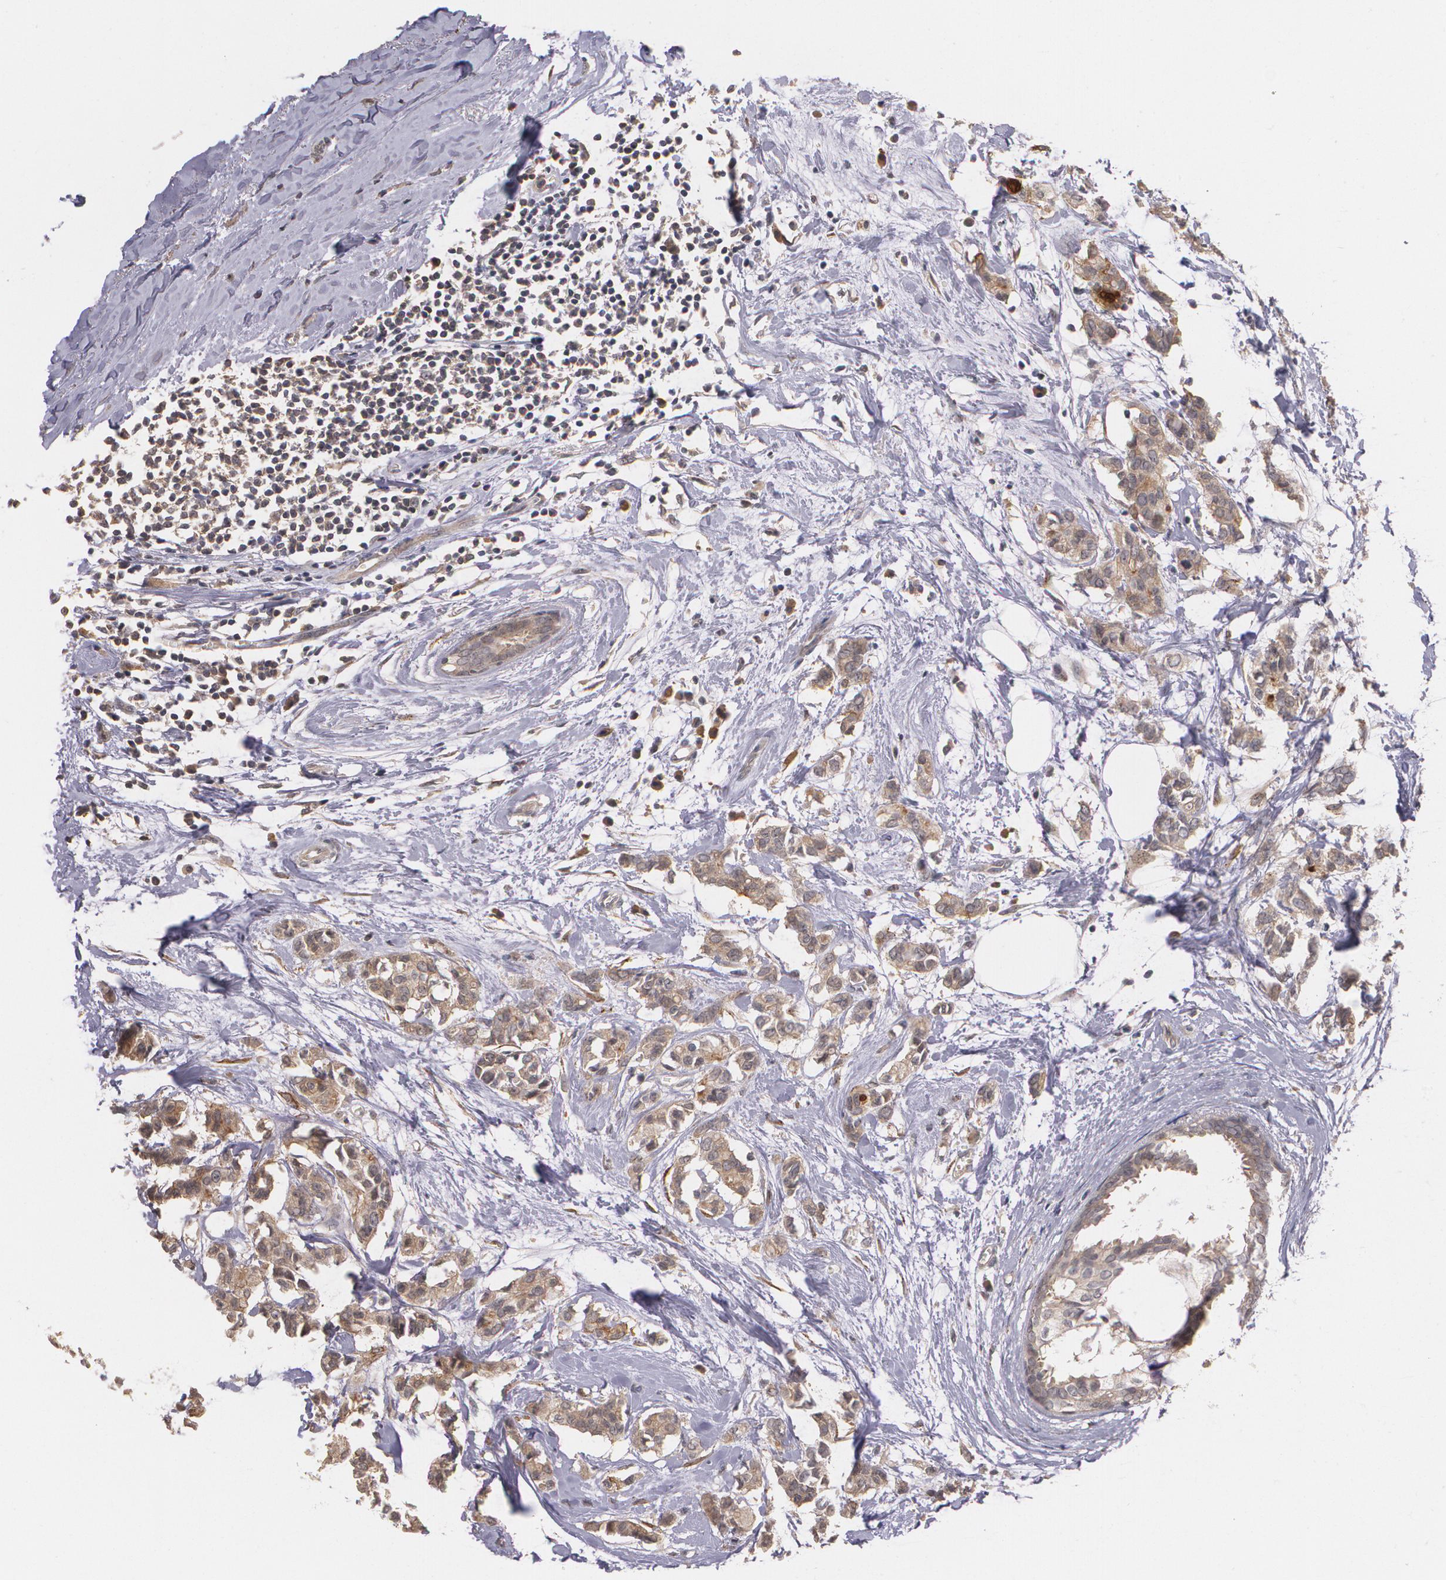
{"staining": {"intensity": "moderate", "quantity": ">75%", "location": "cytoplasmic/membranous"}, "tissue": "breast cancer", "cell_type": "Tumor cells", "image_type": "cancer", "snomed": [{"axis": "morphology", "description": "Duct carcinoma"}, {"axis": "topography", "description": "Breast"}], "caption": "Breast cancer stained for a protein reveals moderate cytoplasmic/membranous positivity in tumor cells.", "gene": "IFNGR2", "patient": {"sex": "female", "age": 84}}